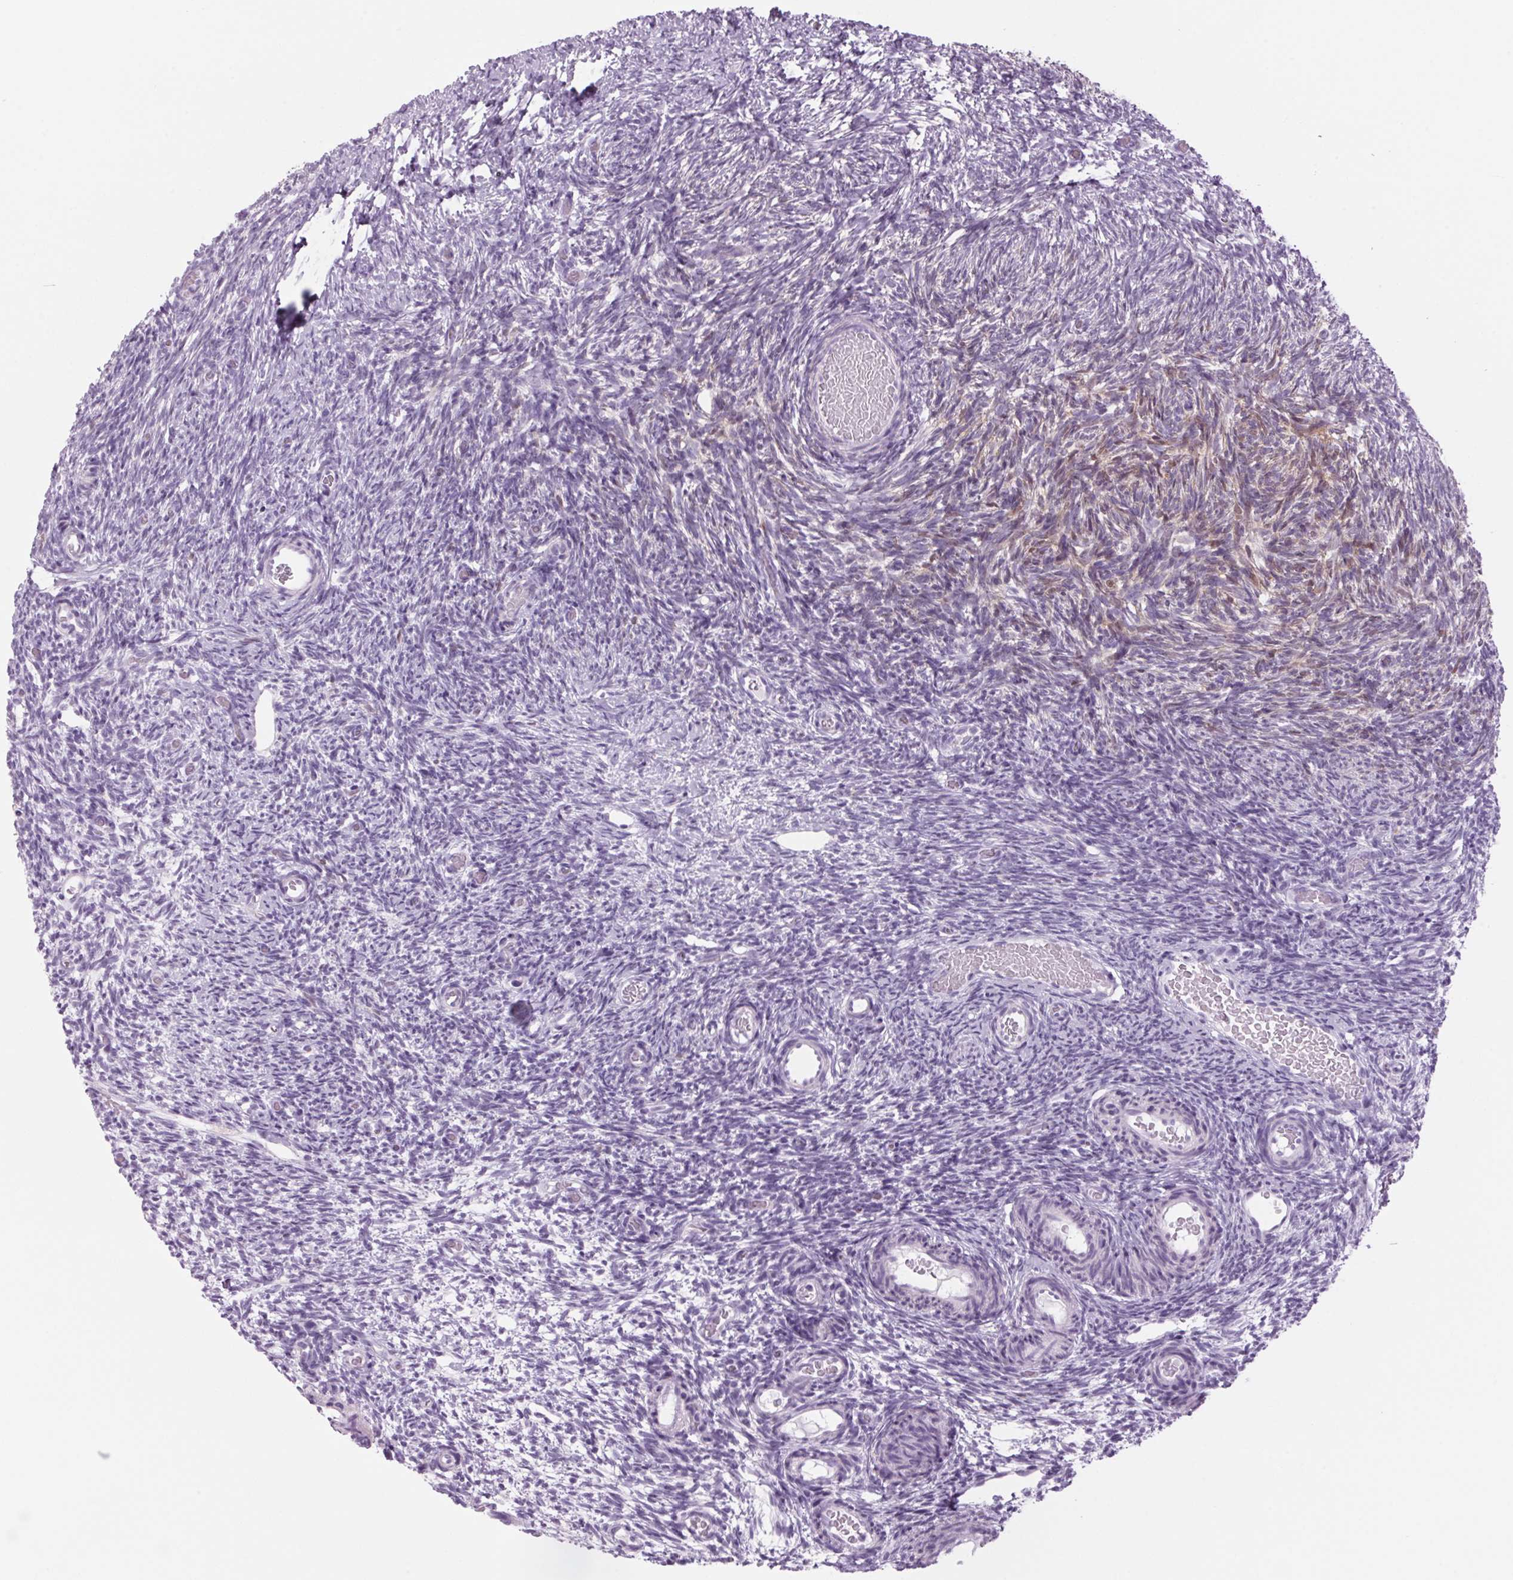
{"staining": {"intensity": "weak", "quantity": "25%-75%", "location": "cytoplasmic/membranous"}, "tissue": "ovary", "cell_type": "Follicle cells", "image_type": "normal", "snomed": [{"axis": "morphology", "description": "Normal tissue, NOS"}, {"axis": "topography", "description": "Ovary"}], "caption": "Weak cytoplasmic/membranous staining is appreciated in about 25%-75% of follicle cells in unremarkable ovary.", "gene": "PPP1R1A", "patient": {"sex": "female", "age": 39}}